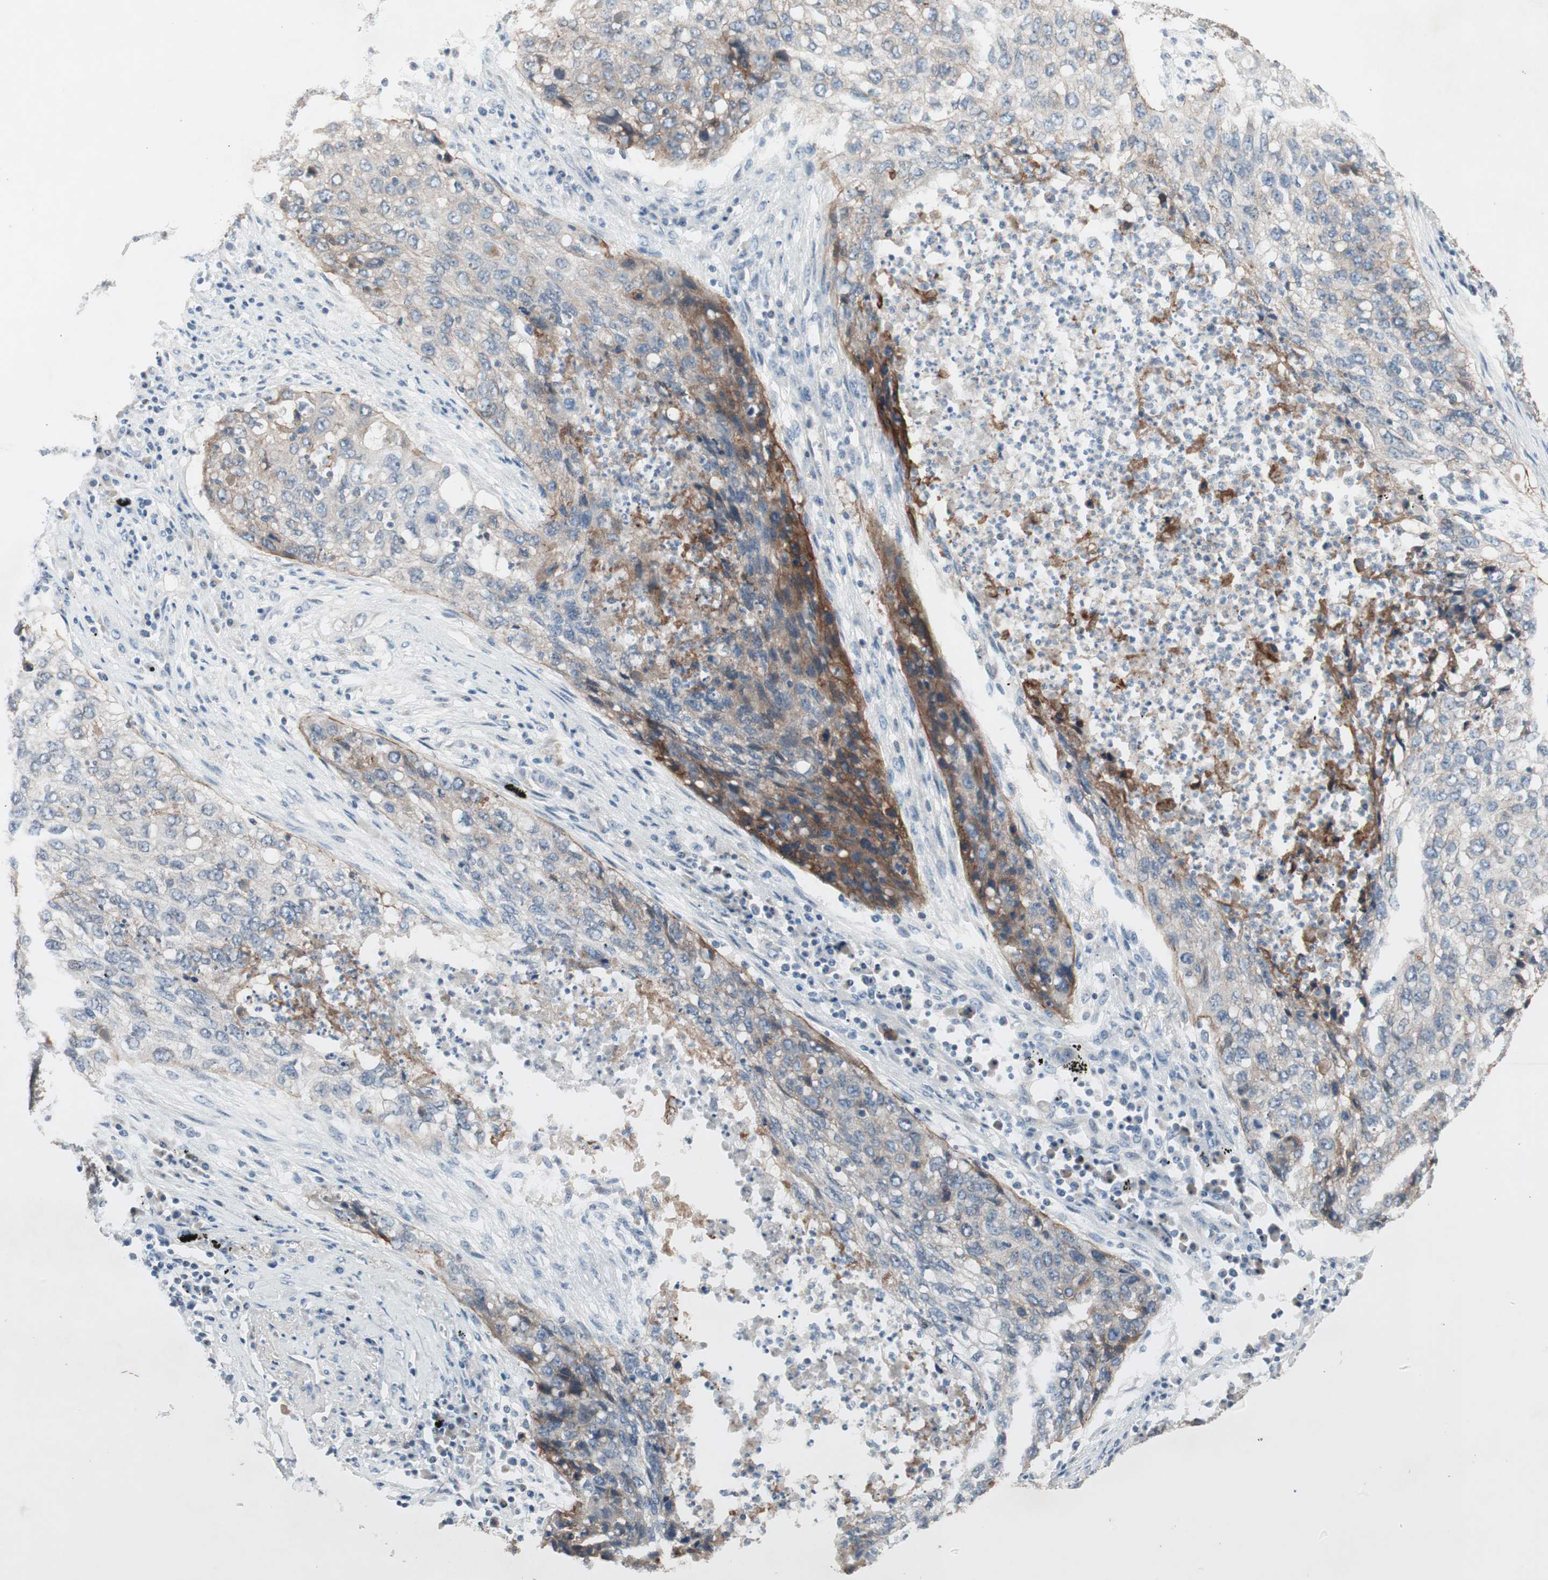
{"staining": {"intensity": "moderate", "quantity": "<25%", "location": "cytoplasmic/membranous"}, "tissue": "lung cancer", "cell_type": "Tumor cells", "image_type": "cancer", "snomed": [{"axis": "morphology", "description": "Squamous cell carcinoma, NOS"}, {"axis": "topography", "description": "Lung"}], "caption": "Immunohistochemistry (IHC) of squamous cell carcinoma (lung) reveals low levels of moderate cytoplasmic/membranous staining in about <25% of tumor cells. Nuclei are stained in blue.", "gene": "ITGB4", "patient": {"sex": "female", "age": 63}}